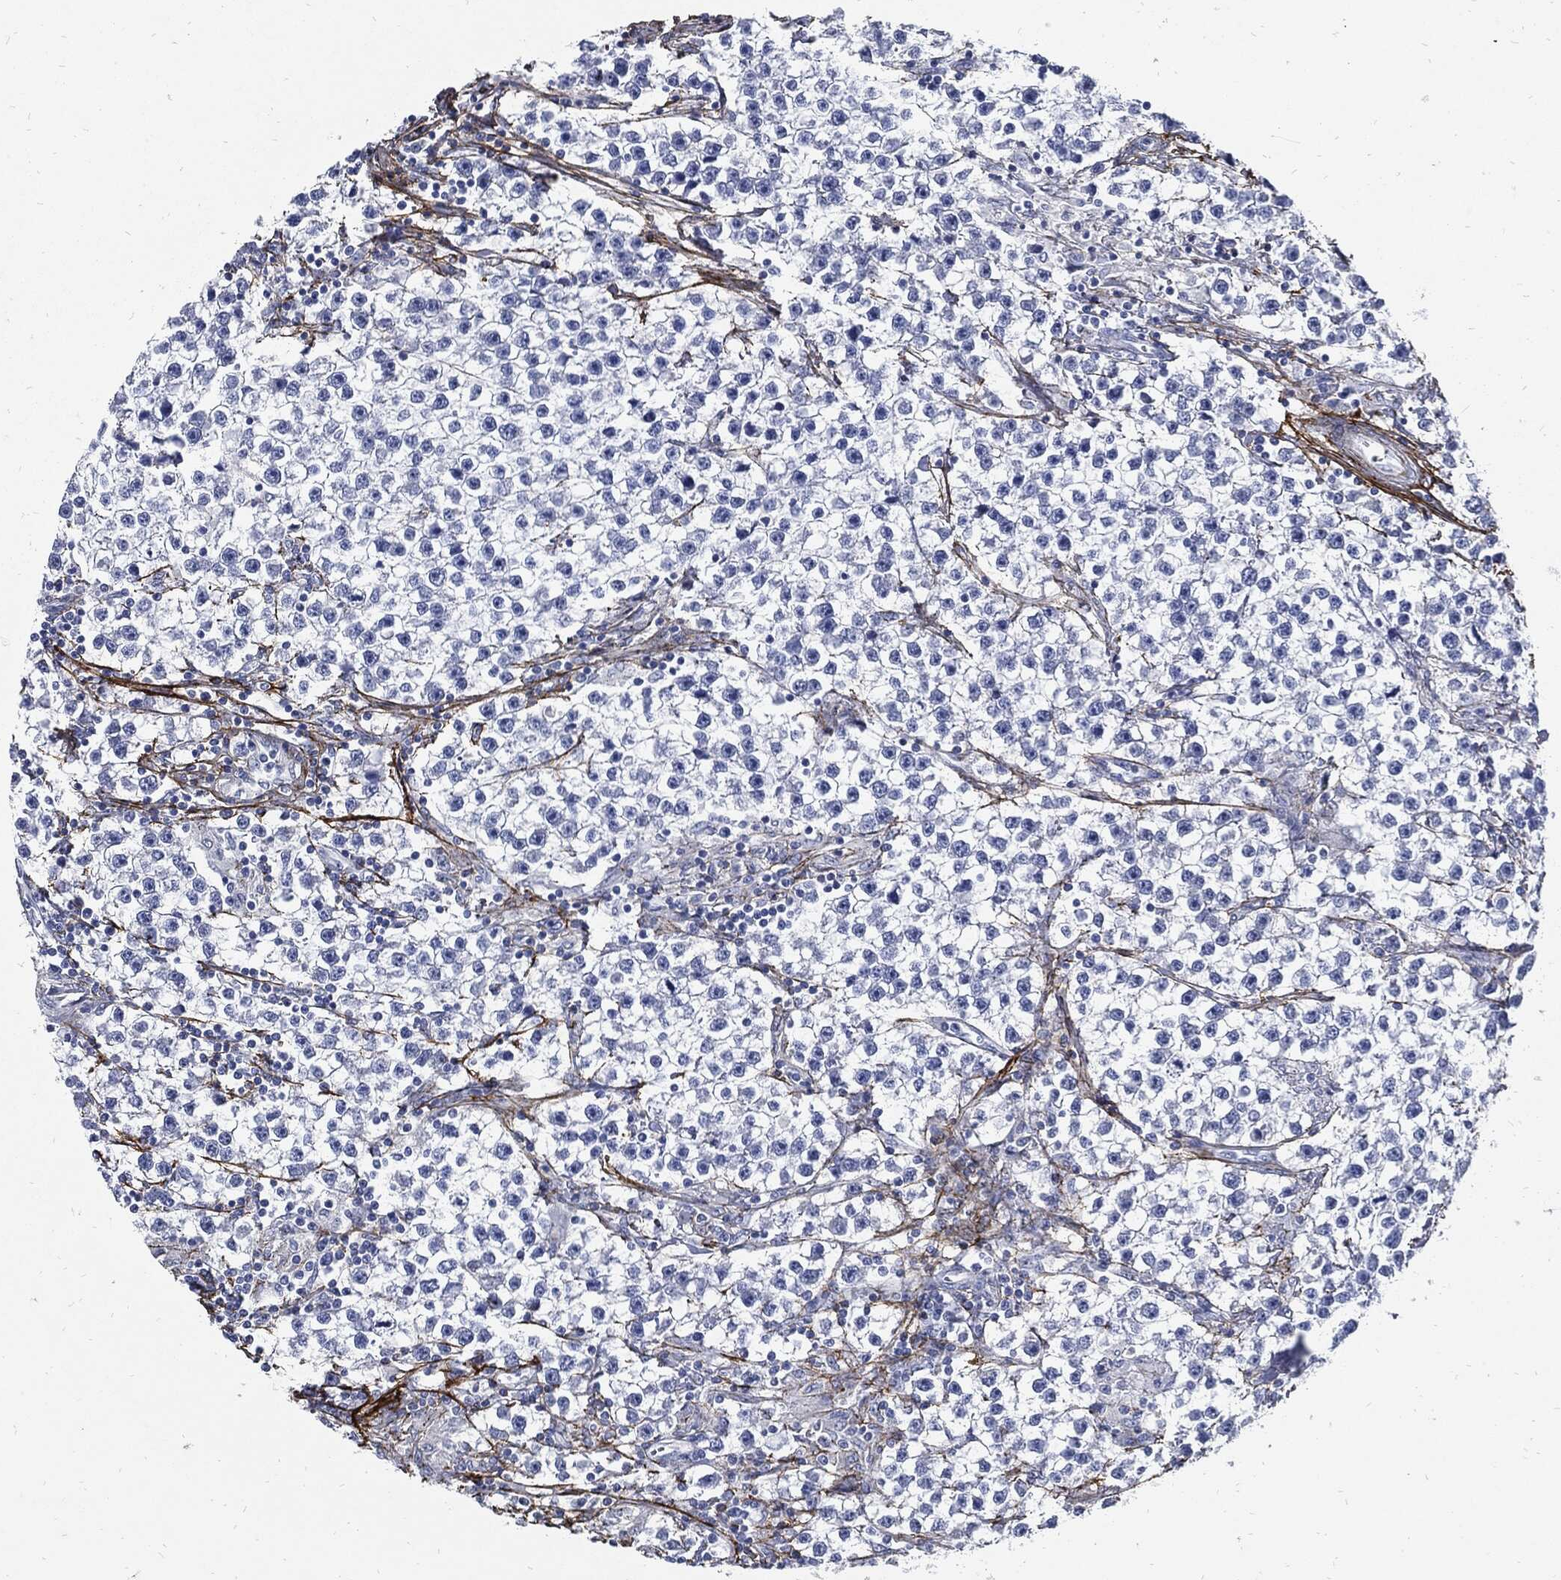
{"staining": {"intensity": "negative", "quantity": "none", "location": "none"}, "tissue": "testis cancer", "cell_type": "Tumor cells", "image_type": "cancer", "snomed": [{"axis": "morphology", "description": "Seminoma, NOS"}, {"axis": "topography", "description": "Testis"}], "caption": "Tumor cells are negative for protein expression in human testis cancer. The staining was performed using DAB (3,3'-diaminobenzidine) to visualize the protein expression in brown, while the nuclei were stained in blue with hematoxylin (Magnification: 20x).", "gene": "FBN1", "patient": {"sex": "male", "age": 59}}